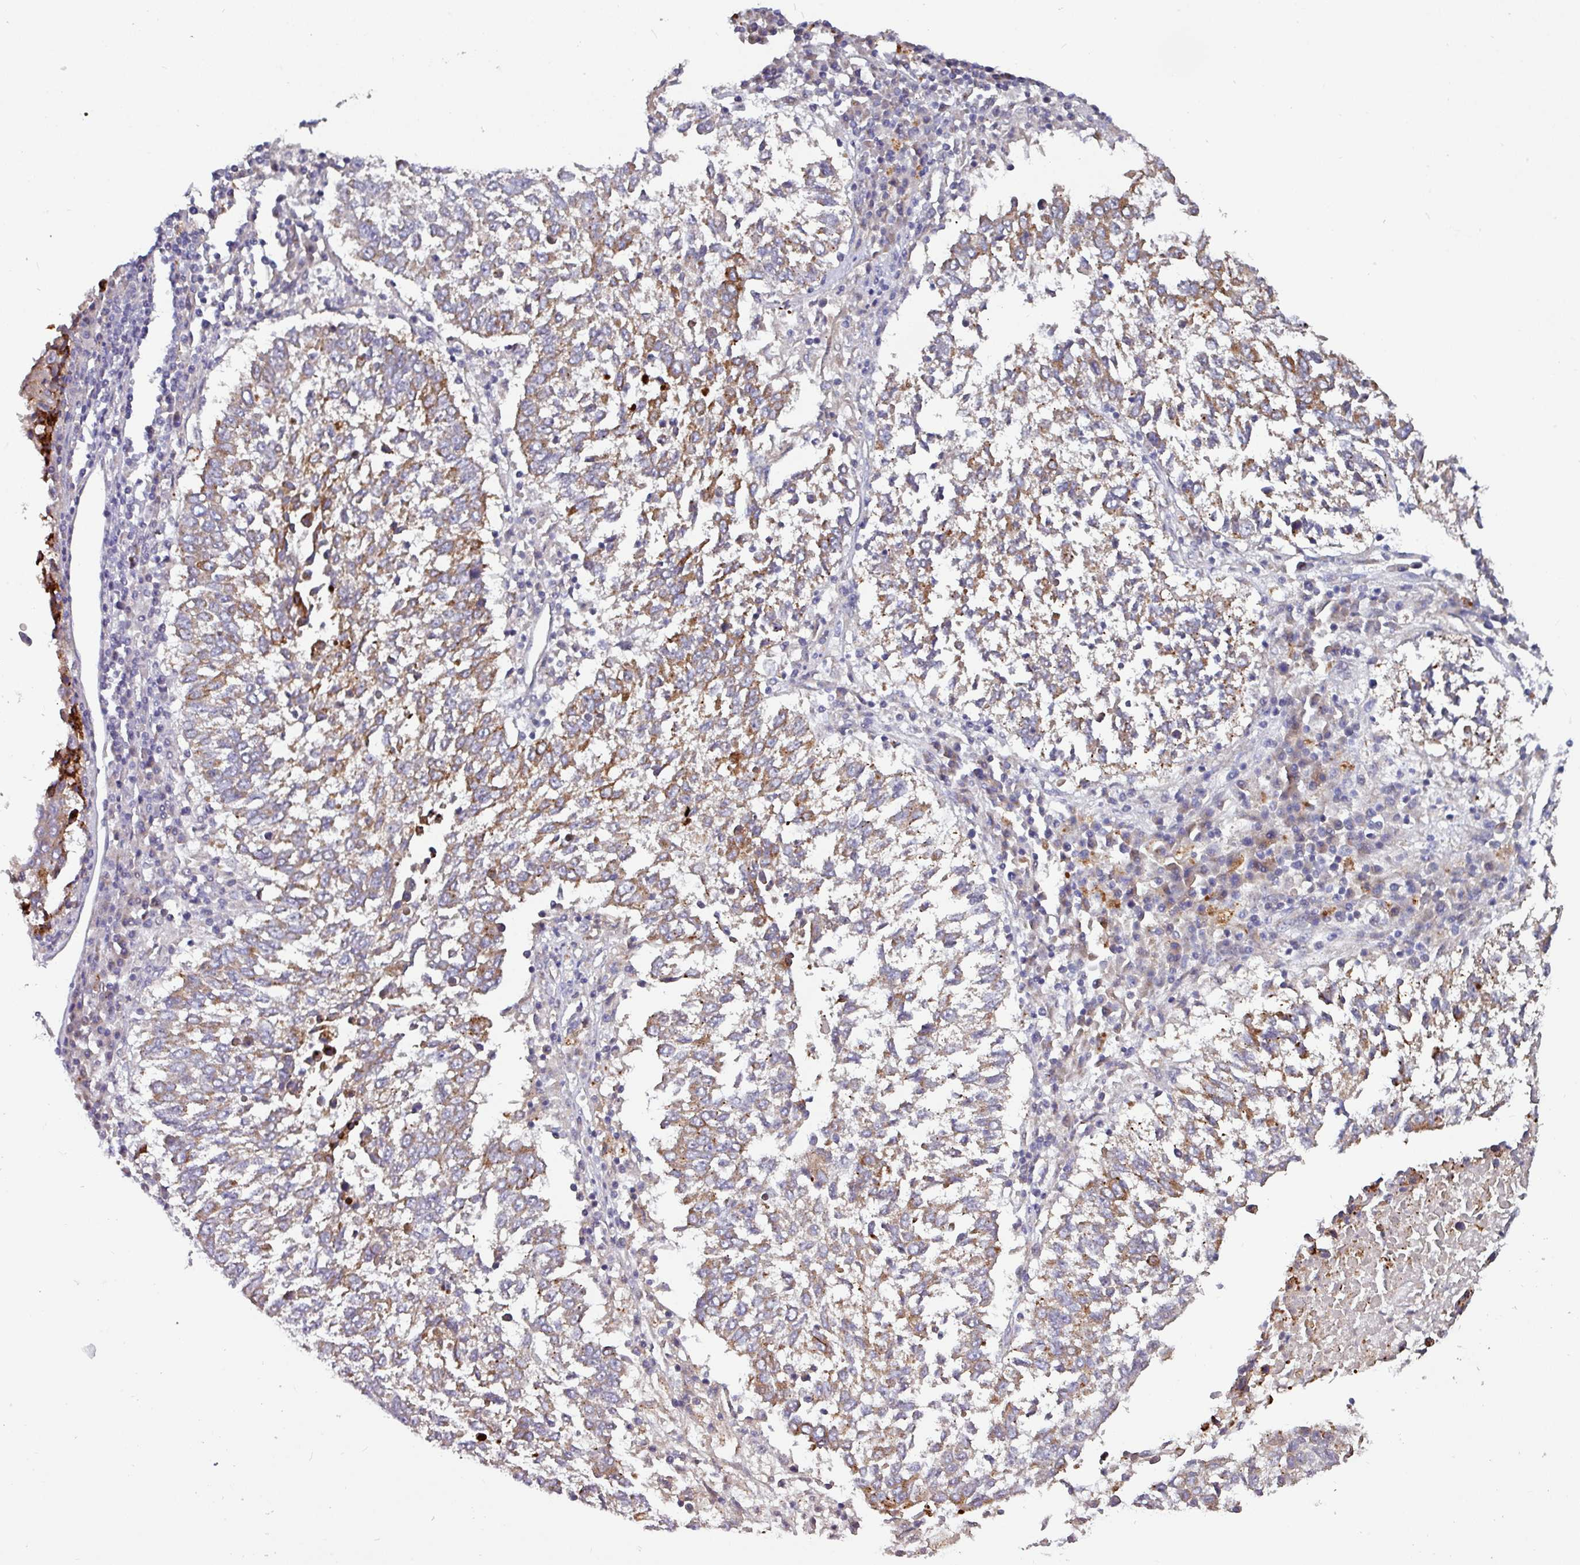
{"staining": {"intensity": "moderate", "quantity": ">75%", "location": "cytoplasmic/membranous"}, "tissue": "lung cancer", "cell_type": "Tumor cells", "image_type": "cancer", "snomed": [{"axis": "morphology", "description": "Squamous cell carcinoma, NOS"}, {"axis": "topography", "description": "Lung"}], "caption": "Immunohistochemical staining of human lung cancer (squamous cell carcinoma) demonstrates moderate cytoplasmic/membranous protein positivity in approximately >75% of tumor cells.", "gene": "AEBP2", "patient": {"sex": "male", "age": 73}}